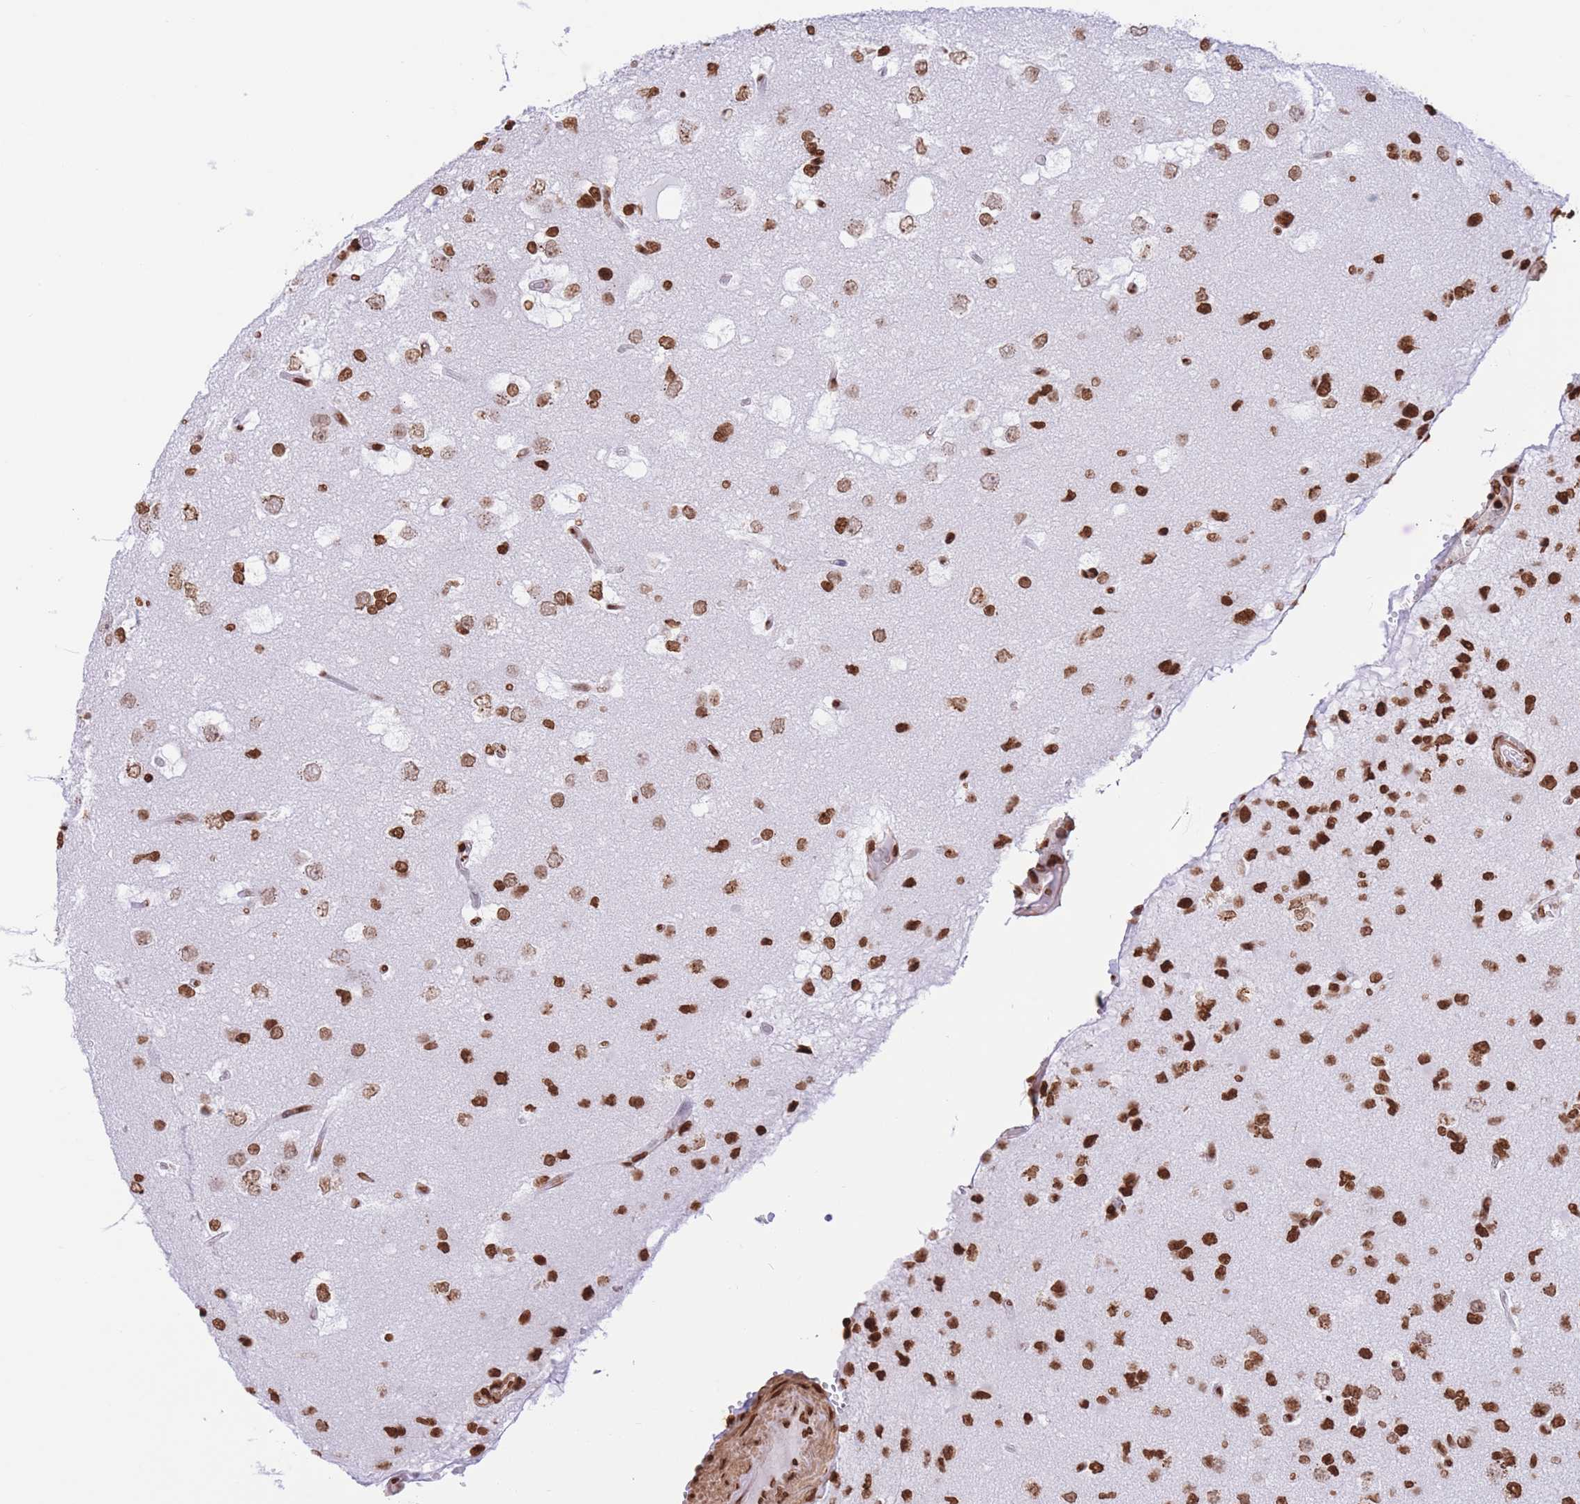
{"staining": {"intensity": "strong", "quantity": ">75%", "location": "nuclear"}, "tissue": "glioma", "cell_type": "Tumor cells", "image_type": "cancer", "snomed": [{"axis": "morphology", "description": "Glioma, malignant, High grade"}, {"axis": "topography", "description": "Brain"}], "caption": "Brown immunohistochemical staining in human malignant glioma (high-grade) shows strong nuclear expression in about >75% of tumor cells. (Stains: DAB in brown, nuclei in blue, Microscopy: brightfield microscopy at high magnification).", "gene": "H2BC11", "patient": {"sex": "male", "age": 53}}